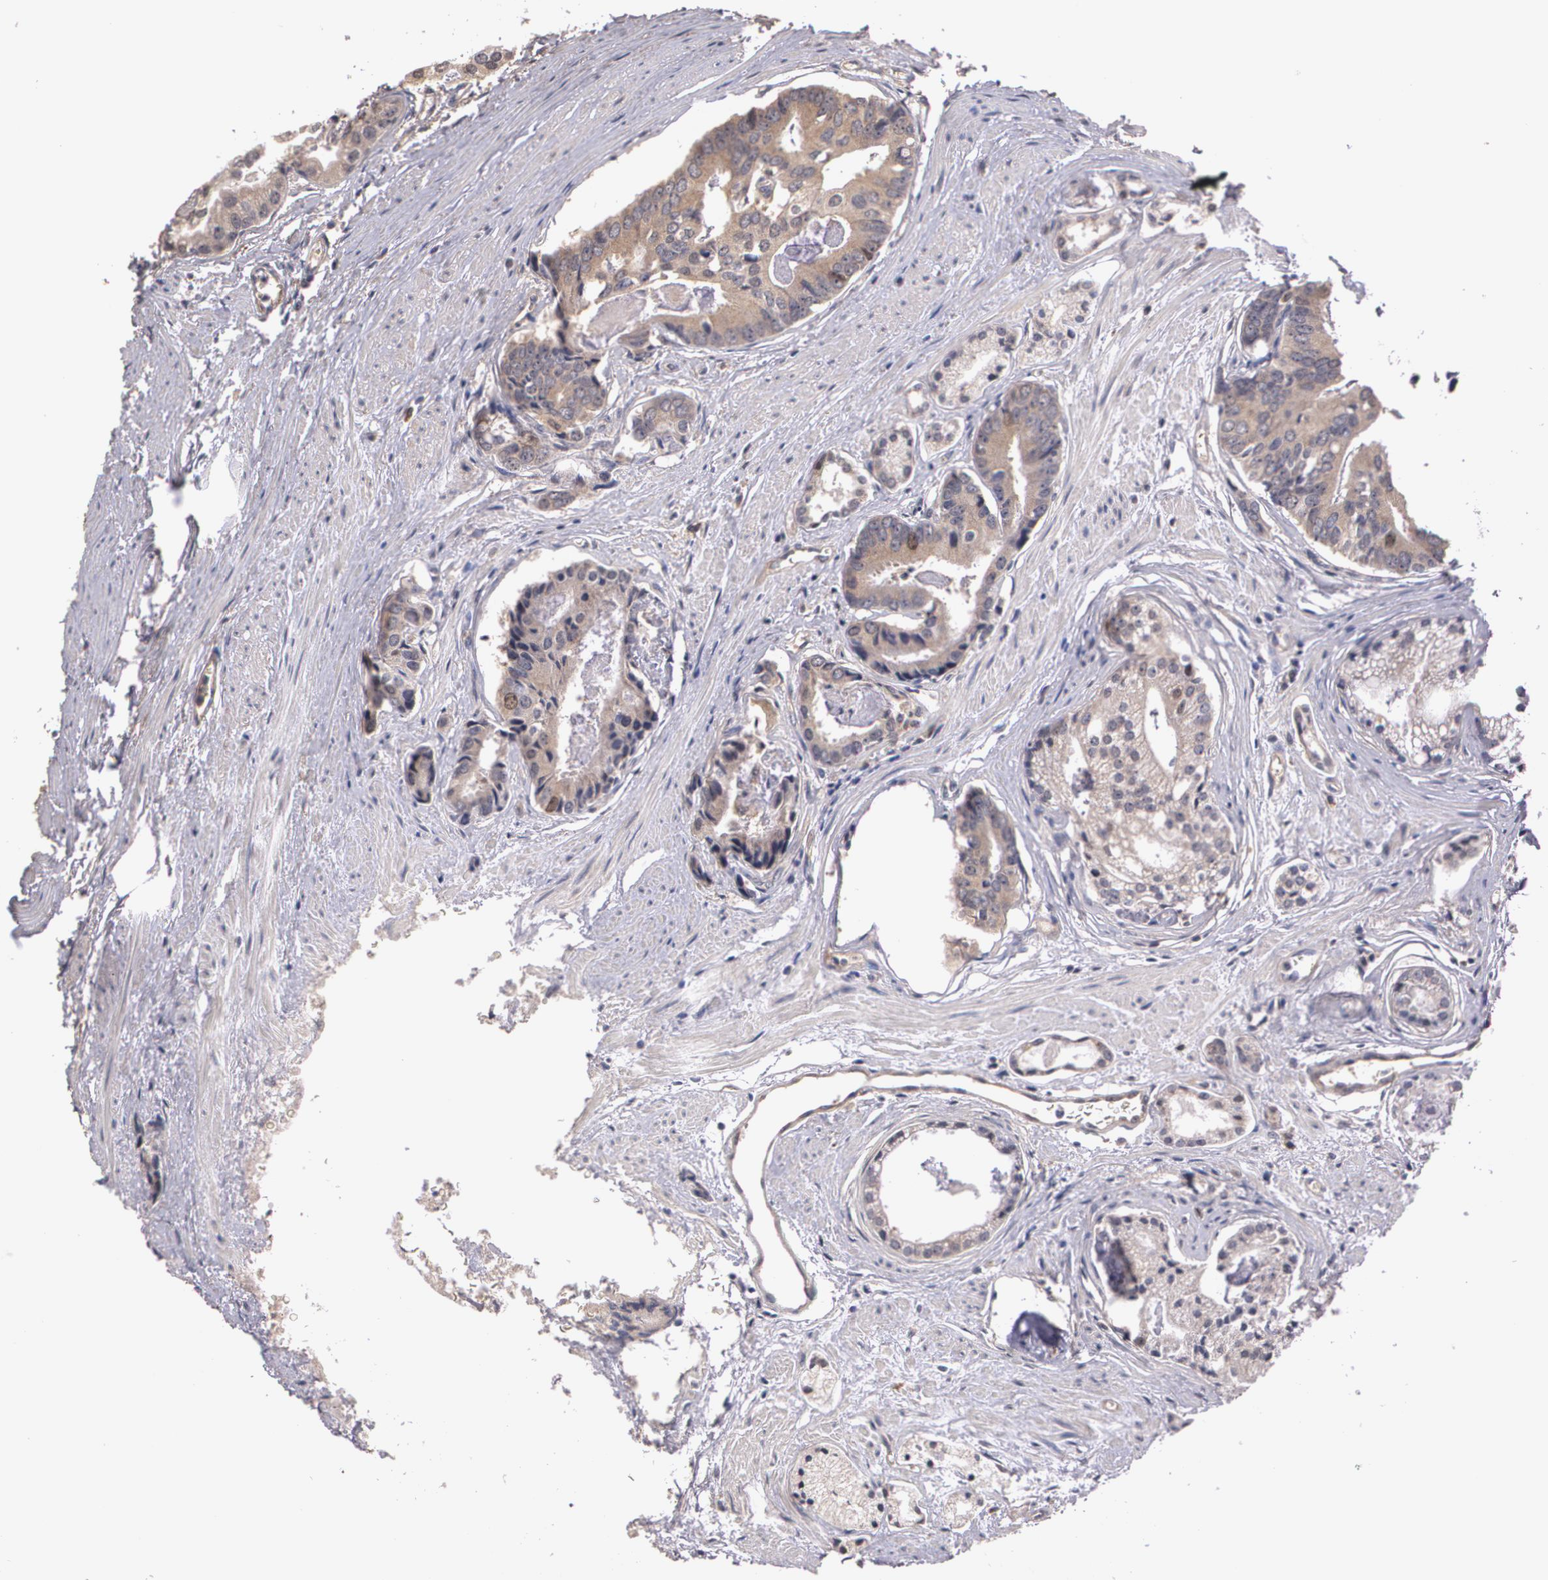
{"staining": {"intensity": "weak", "quantity": "25%-75%", "location": "cytoplasmic/membranous,nuclear"}, "tissue": "prostate cancer", "cell_type": "Tumor cells", "image_type": "cancer", "snomed": [{"axis": "morphology", "description": "Adenocarcinoma, High grade"}, {"axis": "topography", "description": "Prostate"}], "caption": "Immunohistochemistry (IHC) (DAB (3,3'-diaminobenzidine)) staining of human prostate adenocarcinoma (high-grade) reveals weak cytoplasmic/membranous and nuclear protein staining in approximately 25%-75% of tumor cells.", "gene": "BRCA1", "patient": {"sex": "male", "age": 56}}